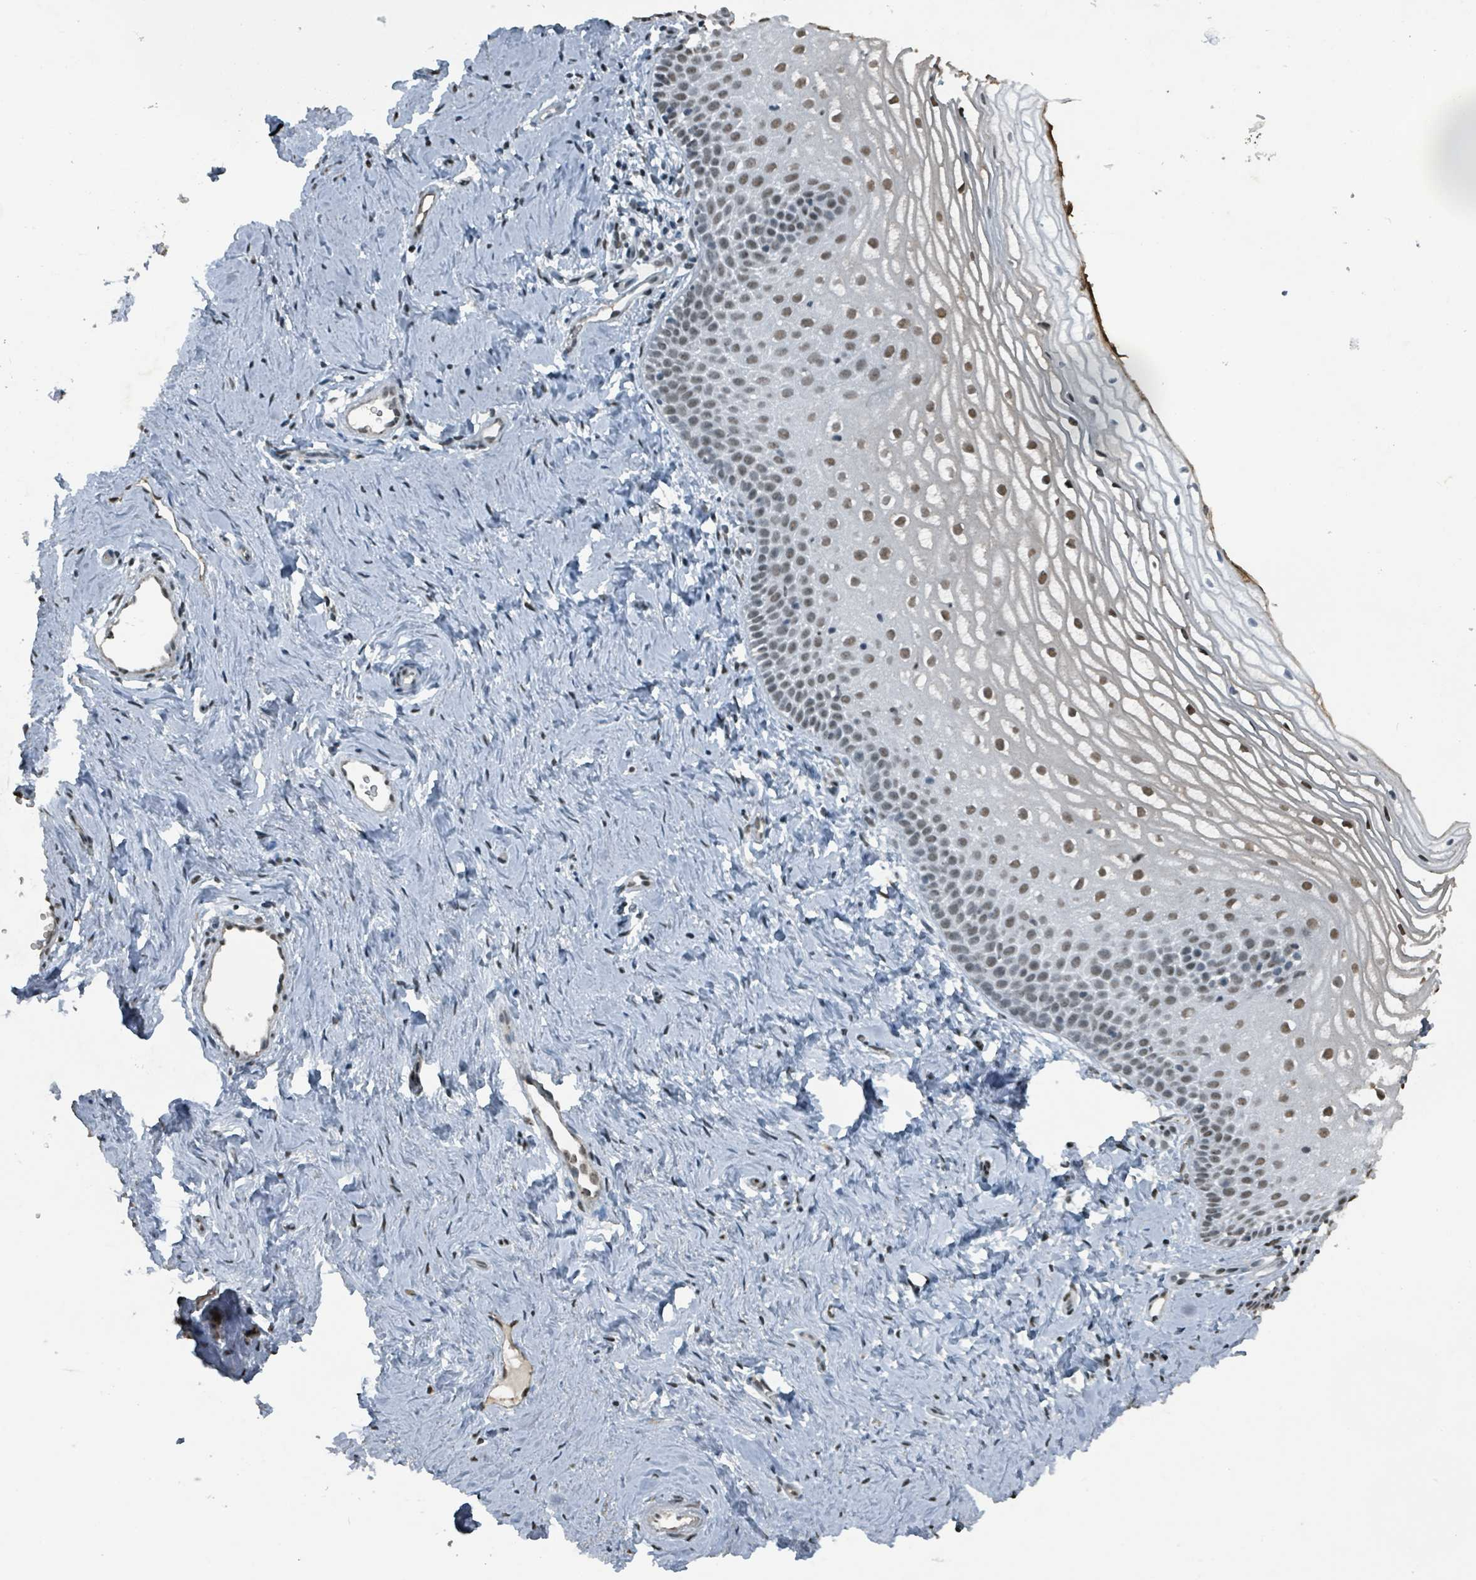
{"staining": {"intensity": "moderate", "quantity": "25%-75%", "location": "nuclear"}, "tissue": "vagina", "cell_type": "Squamous epithelial cells", "image_type": "normal", "snomed": [{"axis": "morphology", "description": "Normal tissue, NOS"}, {"axis": "topography", "description": "Vagina"}], "caption": "Brown immunohistochemical staining in unremarkable human vagina exhibits moderate nuclear positivity in approximately 25%-75% of squamous epithelial cells. (DAB (3,3'-diaminobenzidine) IHC, brown staining for protein, blue staining for nuclei).", "gene": "PHIP", "patient": {"sex": "female", "age": 56}}